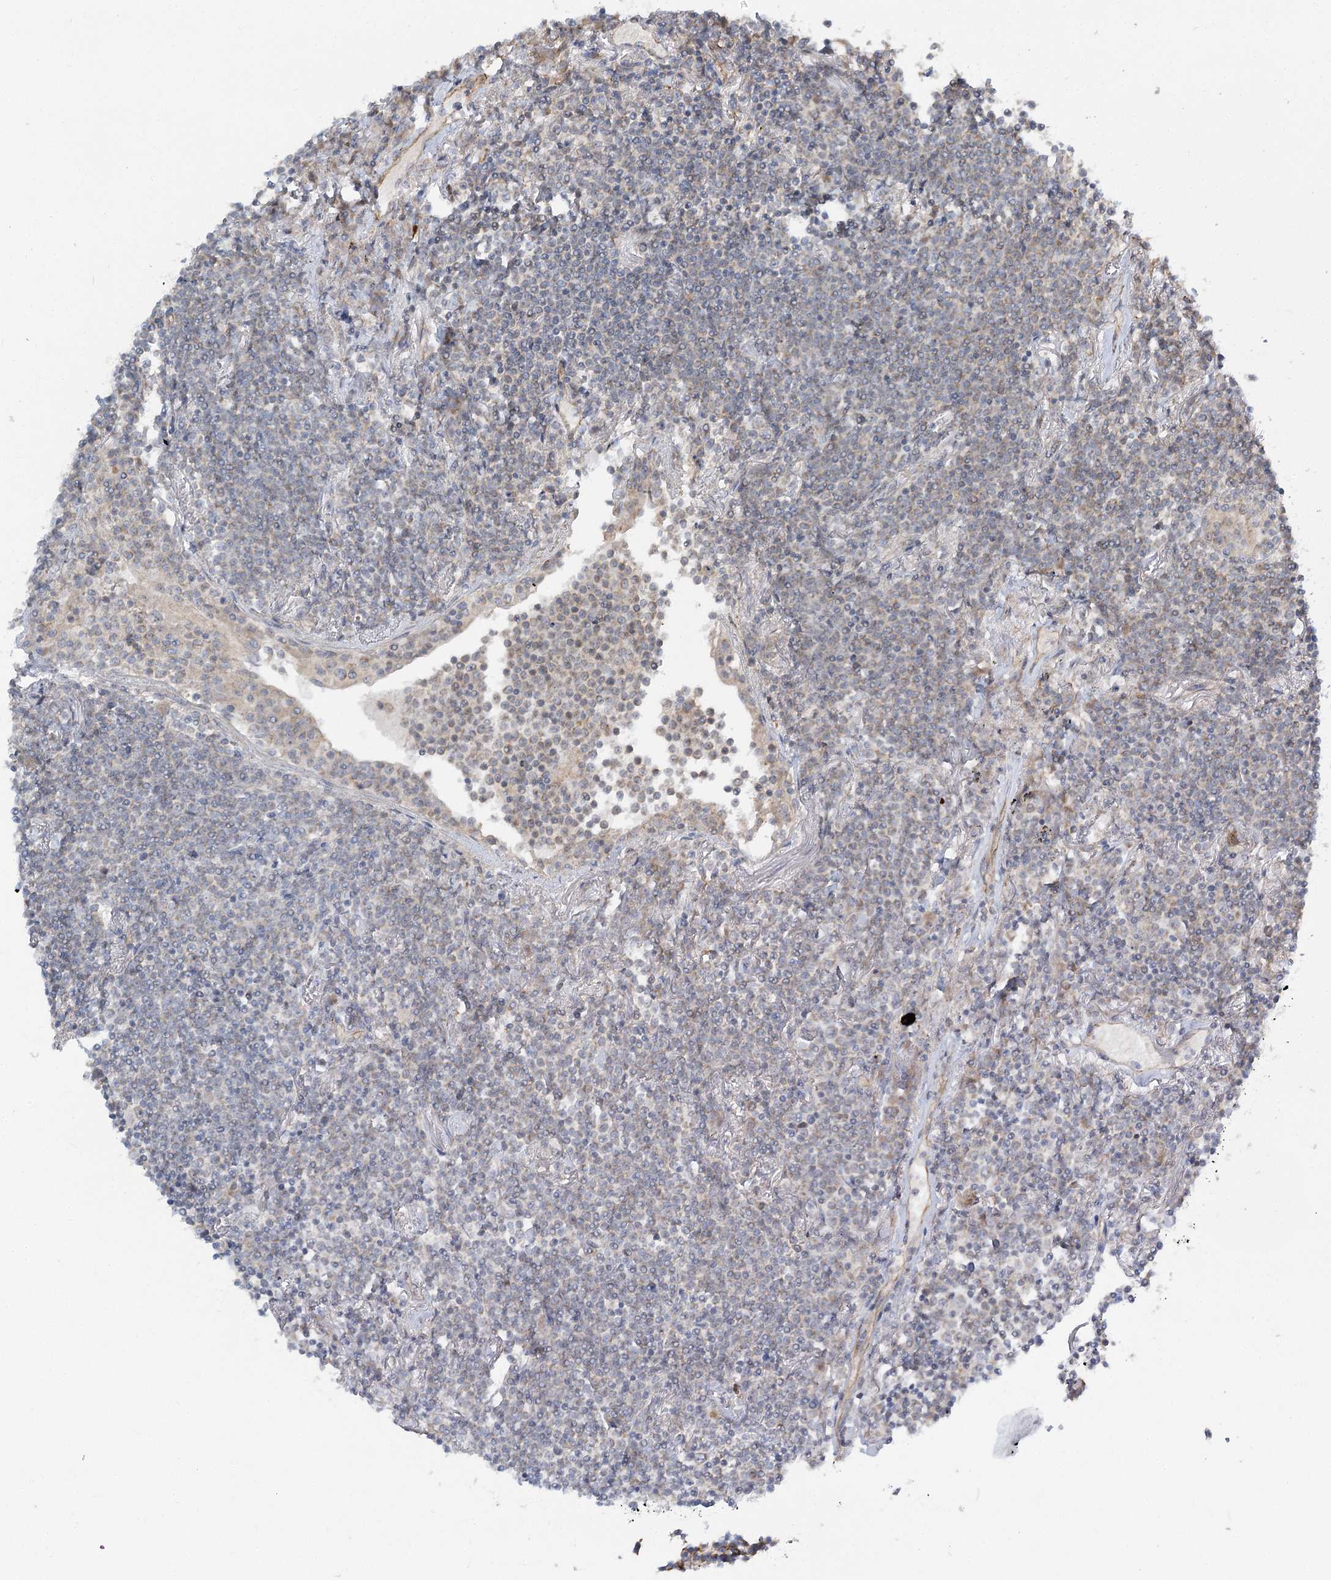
{"staining": {"intensity": "negative", "quantity": "none", "location": "none"}, "tissue": "lymphoma", "cell_type": "Tumor cells", "image_type": "cancer", "snomed": [{"axis": "morphology", "description": "Malignant lymphoma, non-Hodgkin's type, Low grade"}, {"axis": "topography", "description": "Lung"}], "caption": "Tumor cells show no significant protein staining in lymphoma.", "gene": "KIAA0825", "patient": {"sex": "female", "age": 71}}